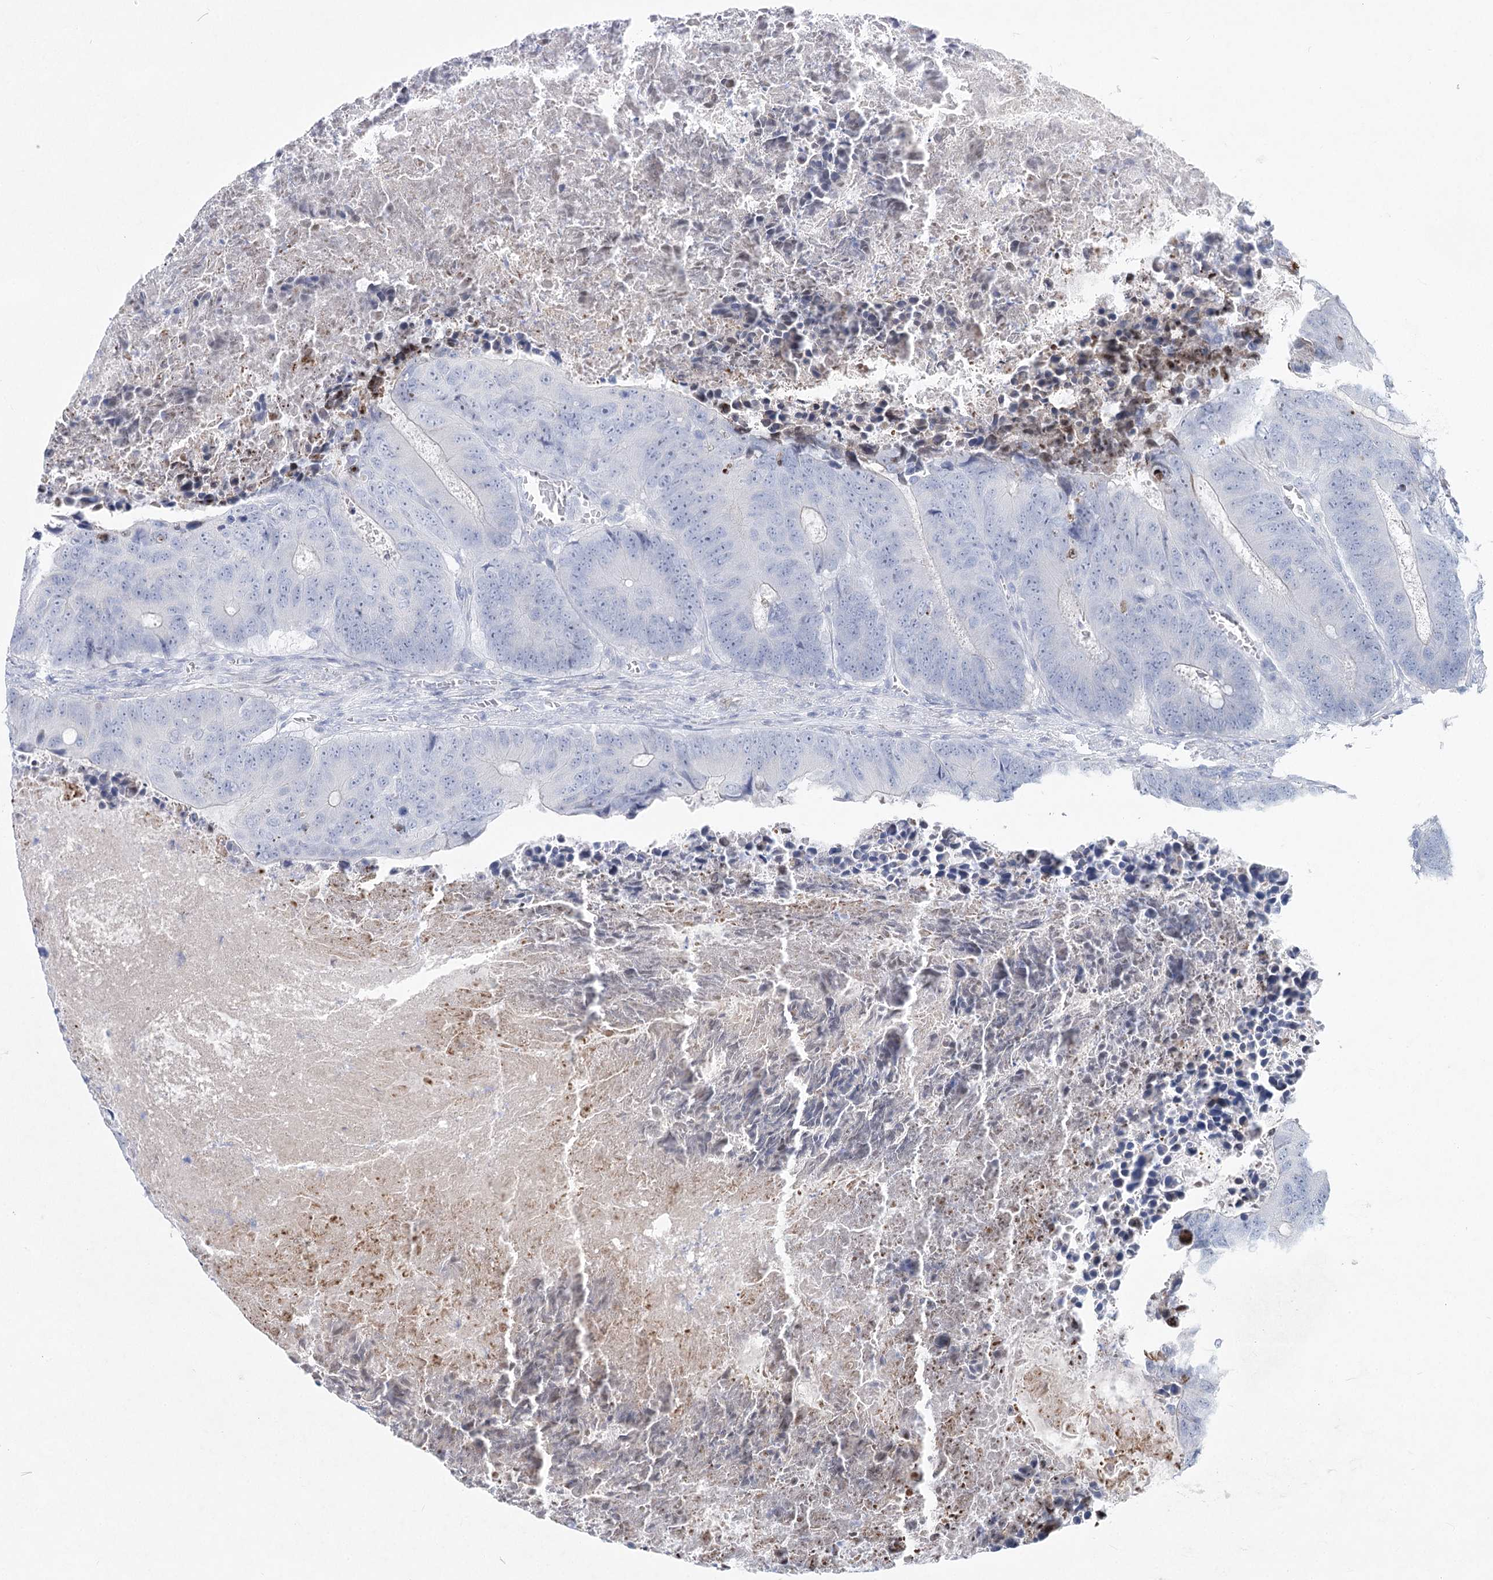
{"staining": {"intensity": "negative", "quantity": "none", "location": "none"}, "tissue": "colorectal cancer", "cell_type": "Tumor cells", "image_type": "cancer", "snomed": [{"axis": "morphology", "description": "Adenocarcinoma, NOS"}, {"axis": "topography", "description": "Colon"}], "caption": "The IHC histopathology image has no significant expression in tumor cells of colorectal cancer tissue.", "gene": "WDR74", "patient": {"sex": "male", "age": 87}}